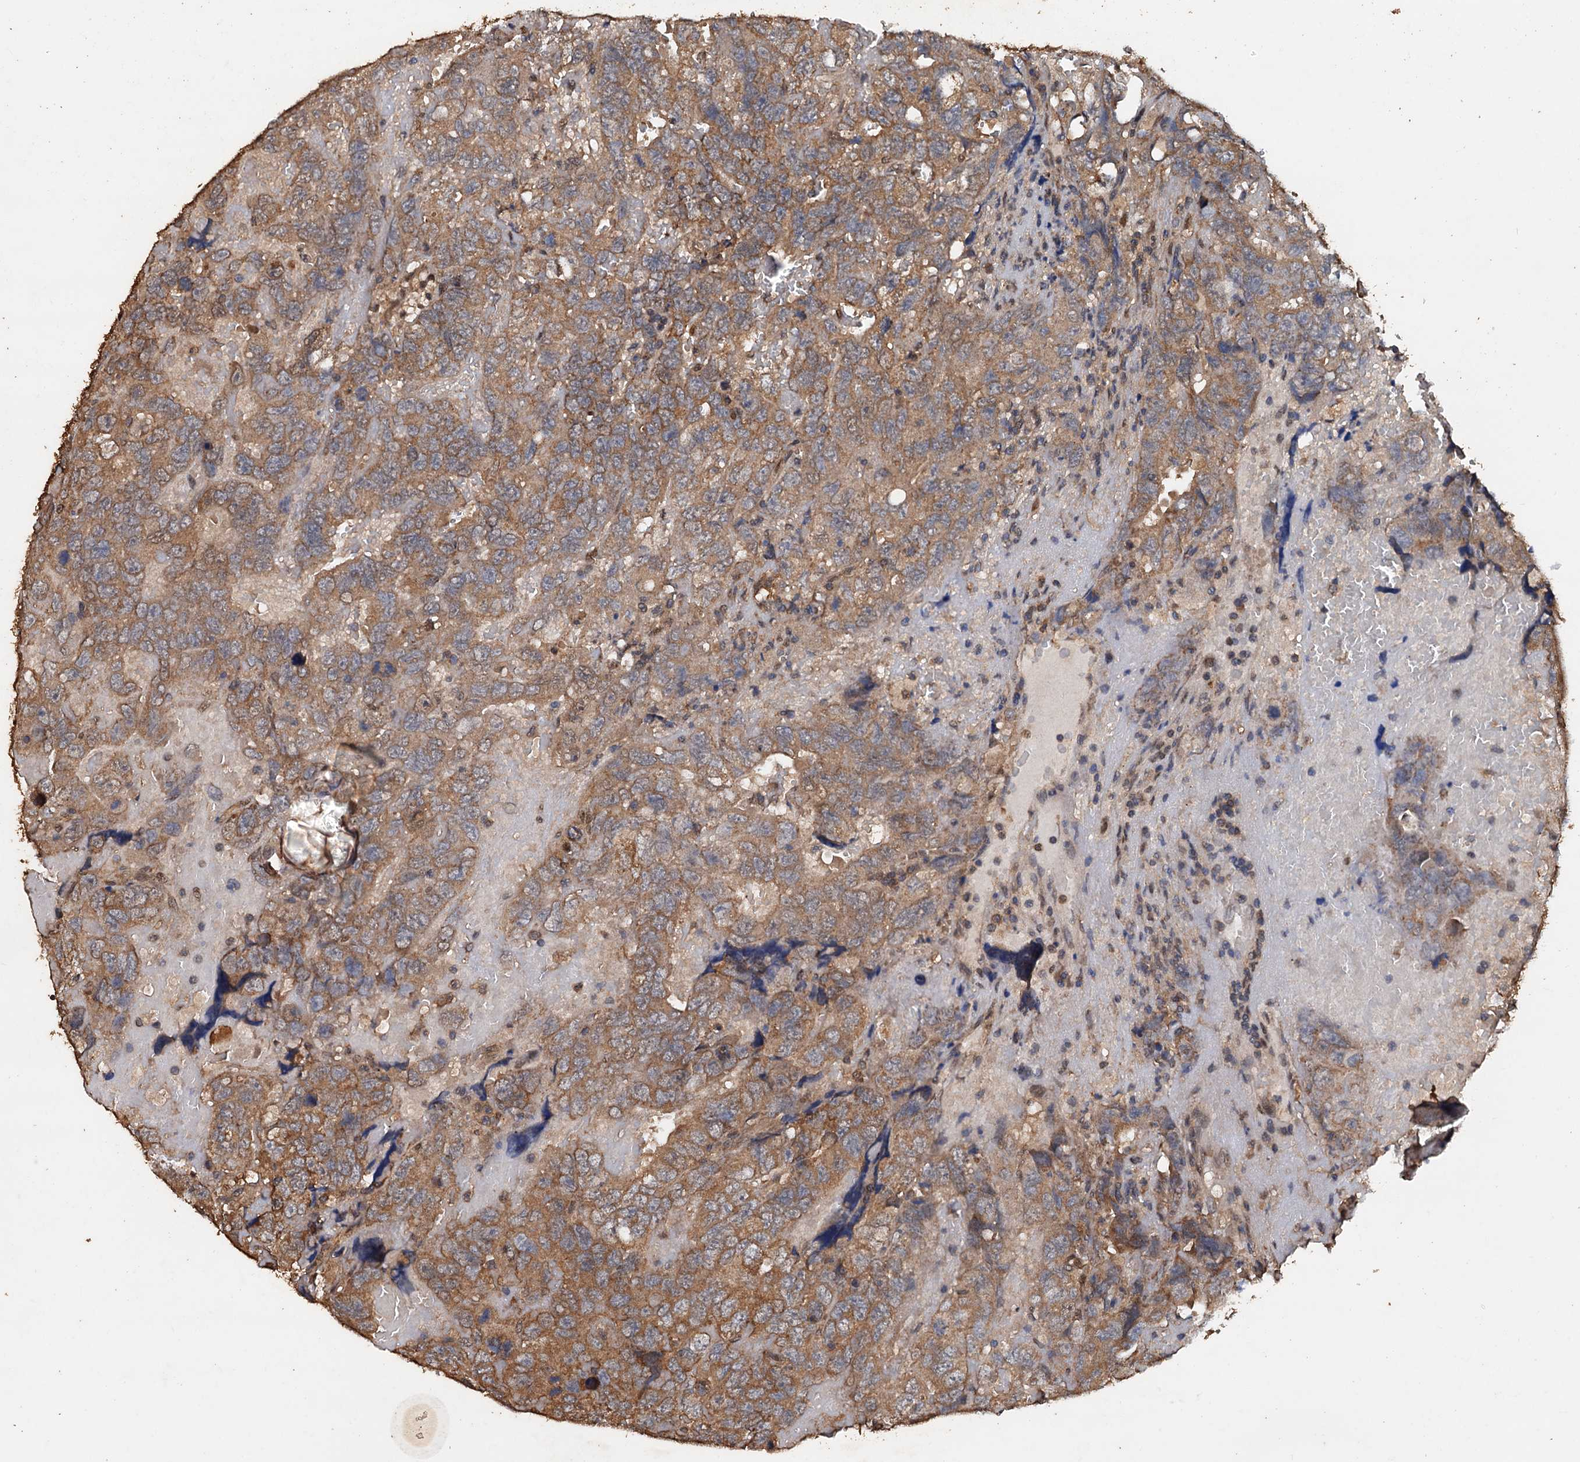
{"staining": {"intensity": "moderate", "quantity": ">75%", "location": "cytoplasmic/membranous"}, "tissue": "testis cancer", "cell_type": "Tumor cells", "image_type": "cancer", "snomed": [{"axis": "morphology", "description": "Carcinoma, Embryonal, NOS"}, {"axis": "topography", "description": "Testis"}], "caption": "Moderate cytoplasmic/membranous protein positivity is appreciated in about >75% of tumor cells in testis cancer (embryonal carcinoma).", "gene": "PSMD9", "patient": {"sex": "male", "age": 45}}